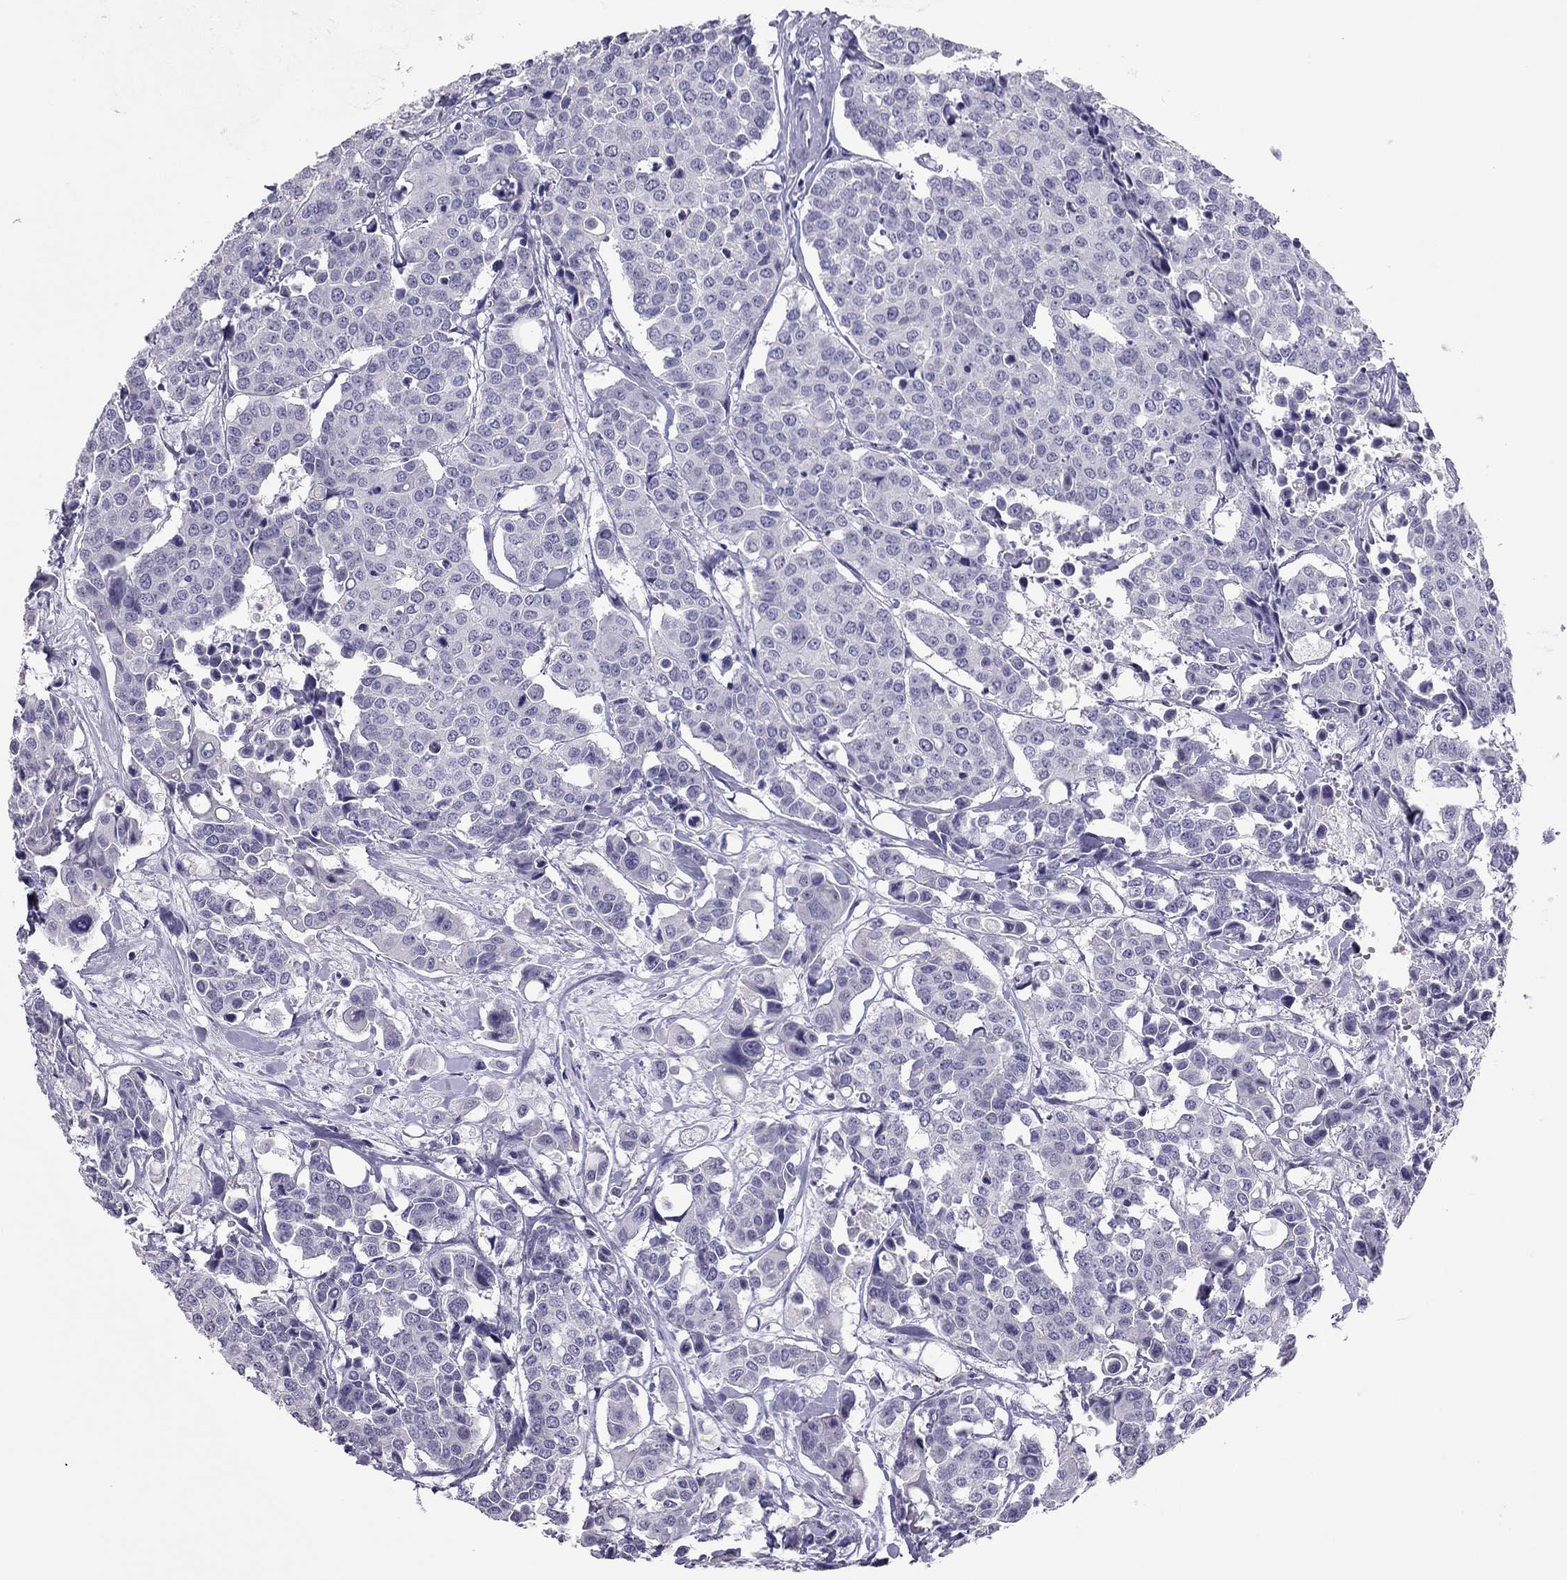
{"staining": {"intensity": "negative", "quantity": "none", "location": "none"}, "tissue": "carcinoid", "cell_type": "Tumor cells", "image_type": "cancer", "snomed": [{"axis": "morphology", "description": "Carcinoid, malignant, NOS"}, {"axis": "topography", "description": "Colon"}], "caption": "This is an IHC photomicrograph of carcinoid. There is no expression in tumor cells.", "gene": "PDE6A", "patient": {"sex": "male", "age": 81}}